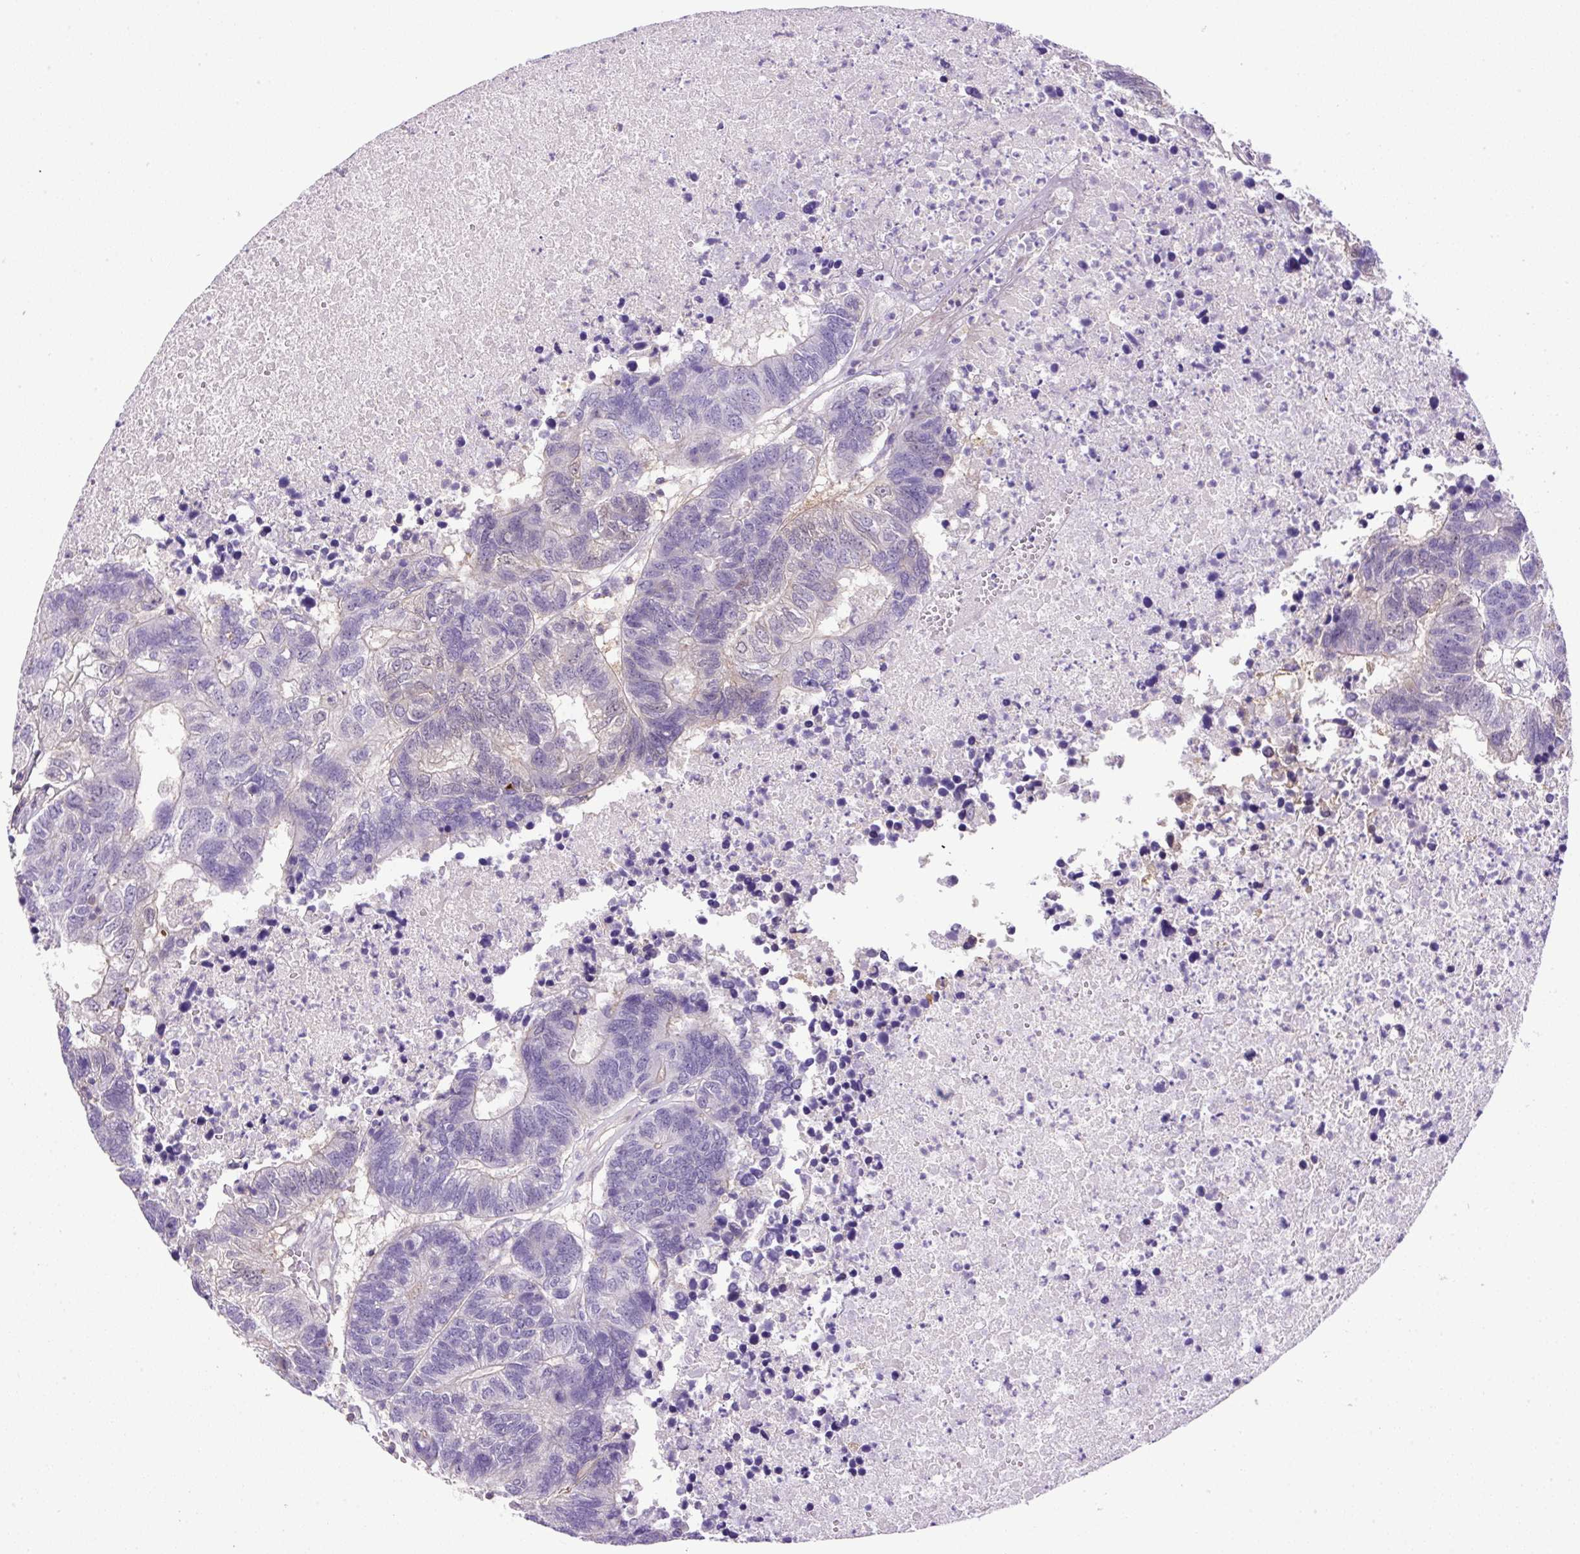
{"staining": {"intensity": "negative", "quantity": "none", "location": "none"}, "tissue": "colorectal cancer", "cell_type": "Tumor cells", "image_type": "cancer", "snomed": [{"axis": "morphology", "description": "Adenocarcinoma, NOS"}, {"axis": "topography", "description": "Colon"}], "caption": "Image shows no significant protein positivity in tumor cells of colorectal cancer (adenocarcinoma).", "gene": "NPTN", "patient": {"sex": "female", "age": 48}}